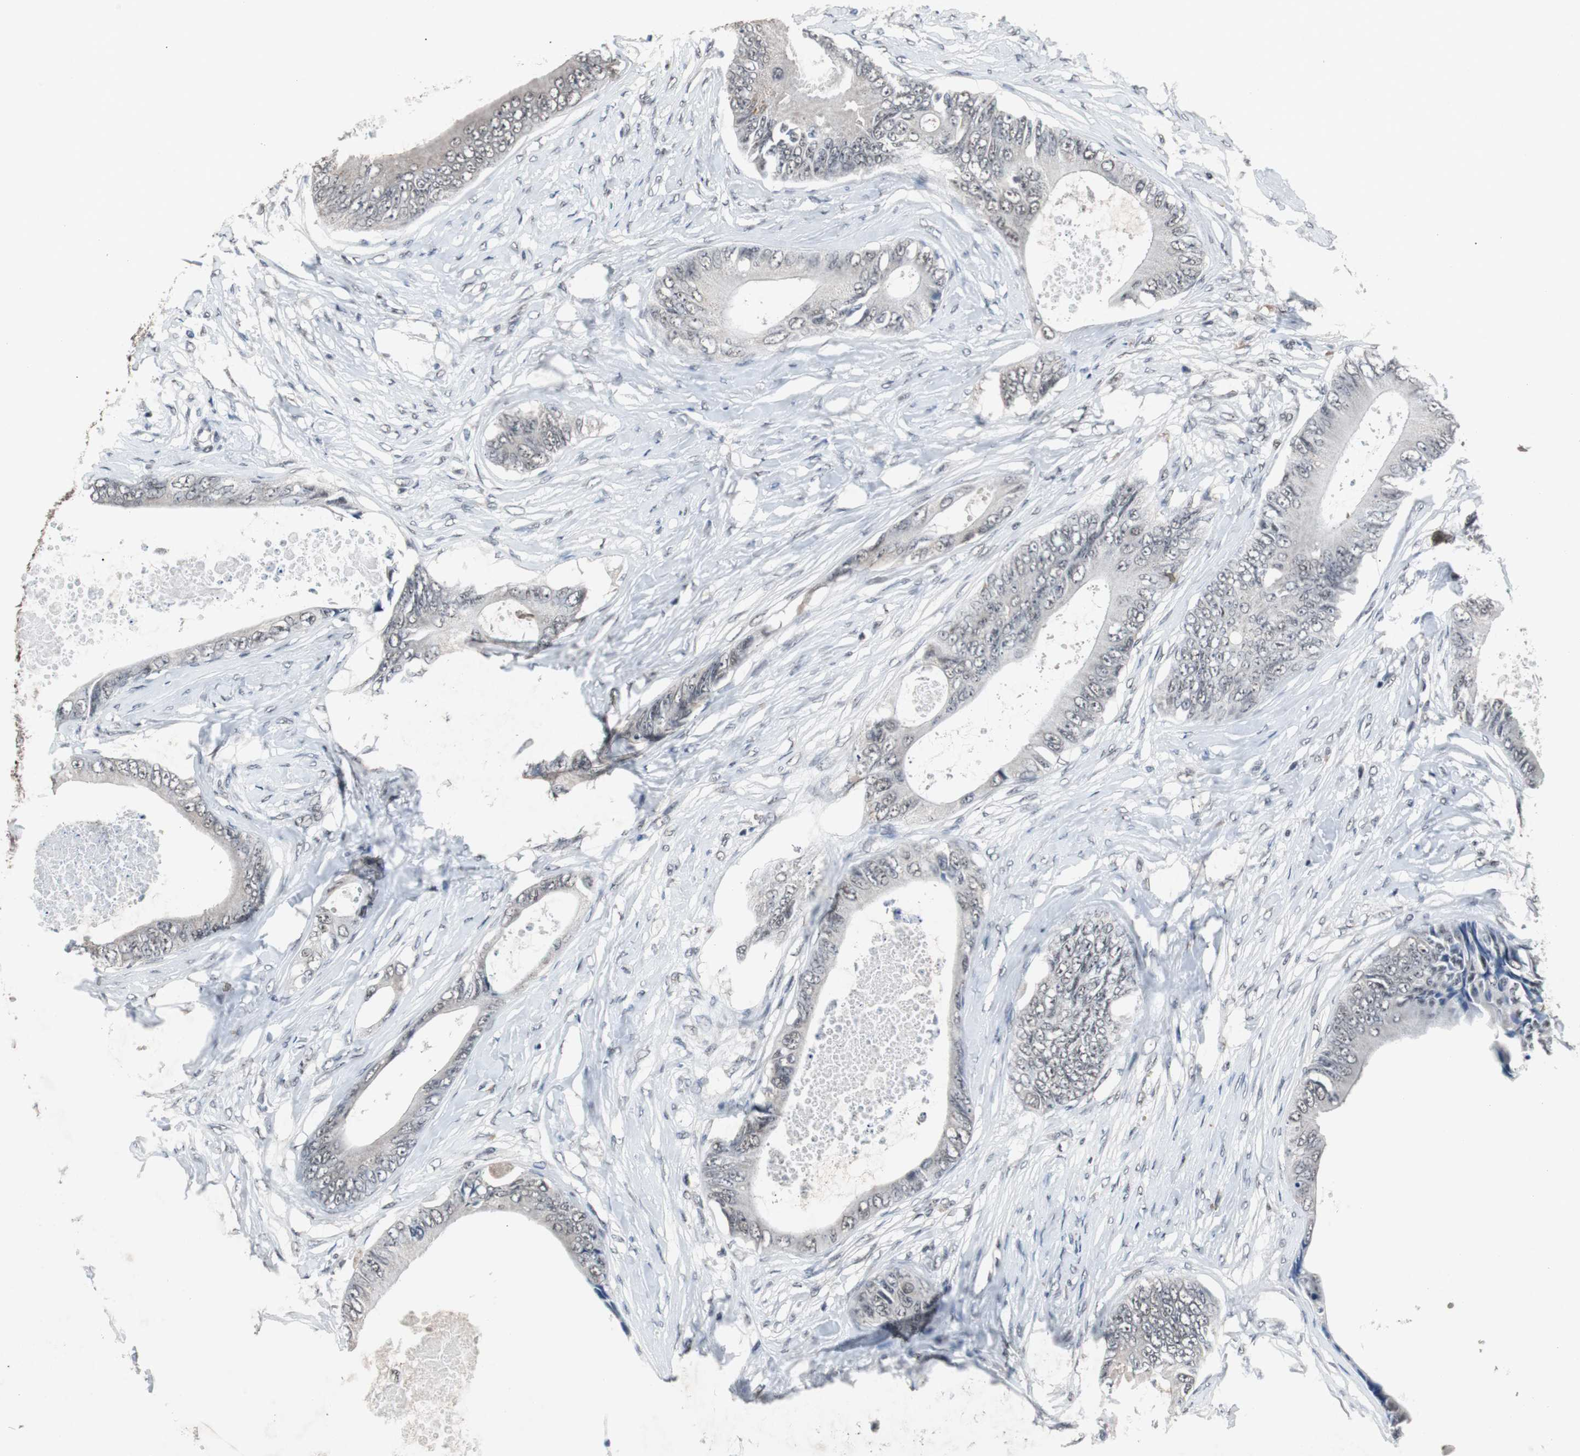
{"staining": {"intensity": "negative", "quantity": "none", "location": "none"}, "tissue": "colorectal cancer", "cell_type": "Tumor cells", "image_type": "cancer", "snomed": [{"axis": "morphology", "description": "Normal tissue, NOS"}, {"axis": "morphology", "description": "Adenocarcinoma, NOS"}, {"axis": "topography", "description": "Rectum"}, {"axis": "topography", "description": "Peripheral nerve tissue"}], "caption": "IHC photomicrograph of neoplastic tissue: colorectal adenocarcinoma stained with DAB (3,3'-diaminobenzidine) displays no significant protein staining in tumor cells. (DAB (3,3'-diaminobenzidine) IHC with hematoxylin counter stain).", "gene": "USP28", "patient": {"sex": "female", "age": 77}}